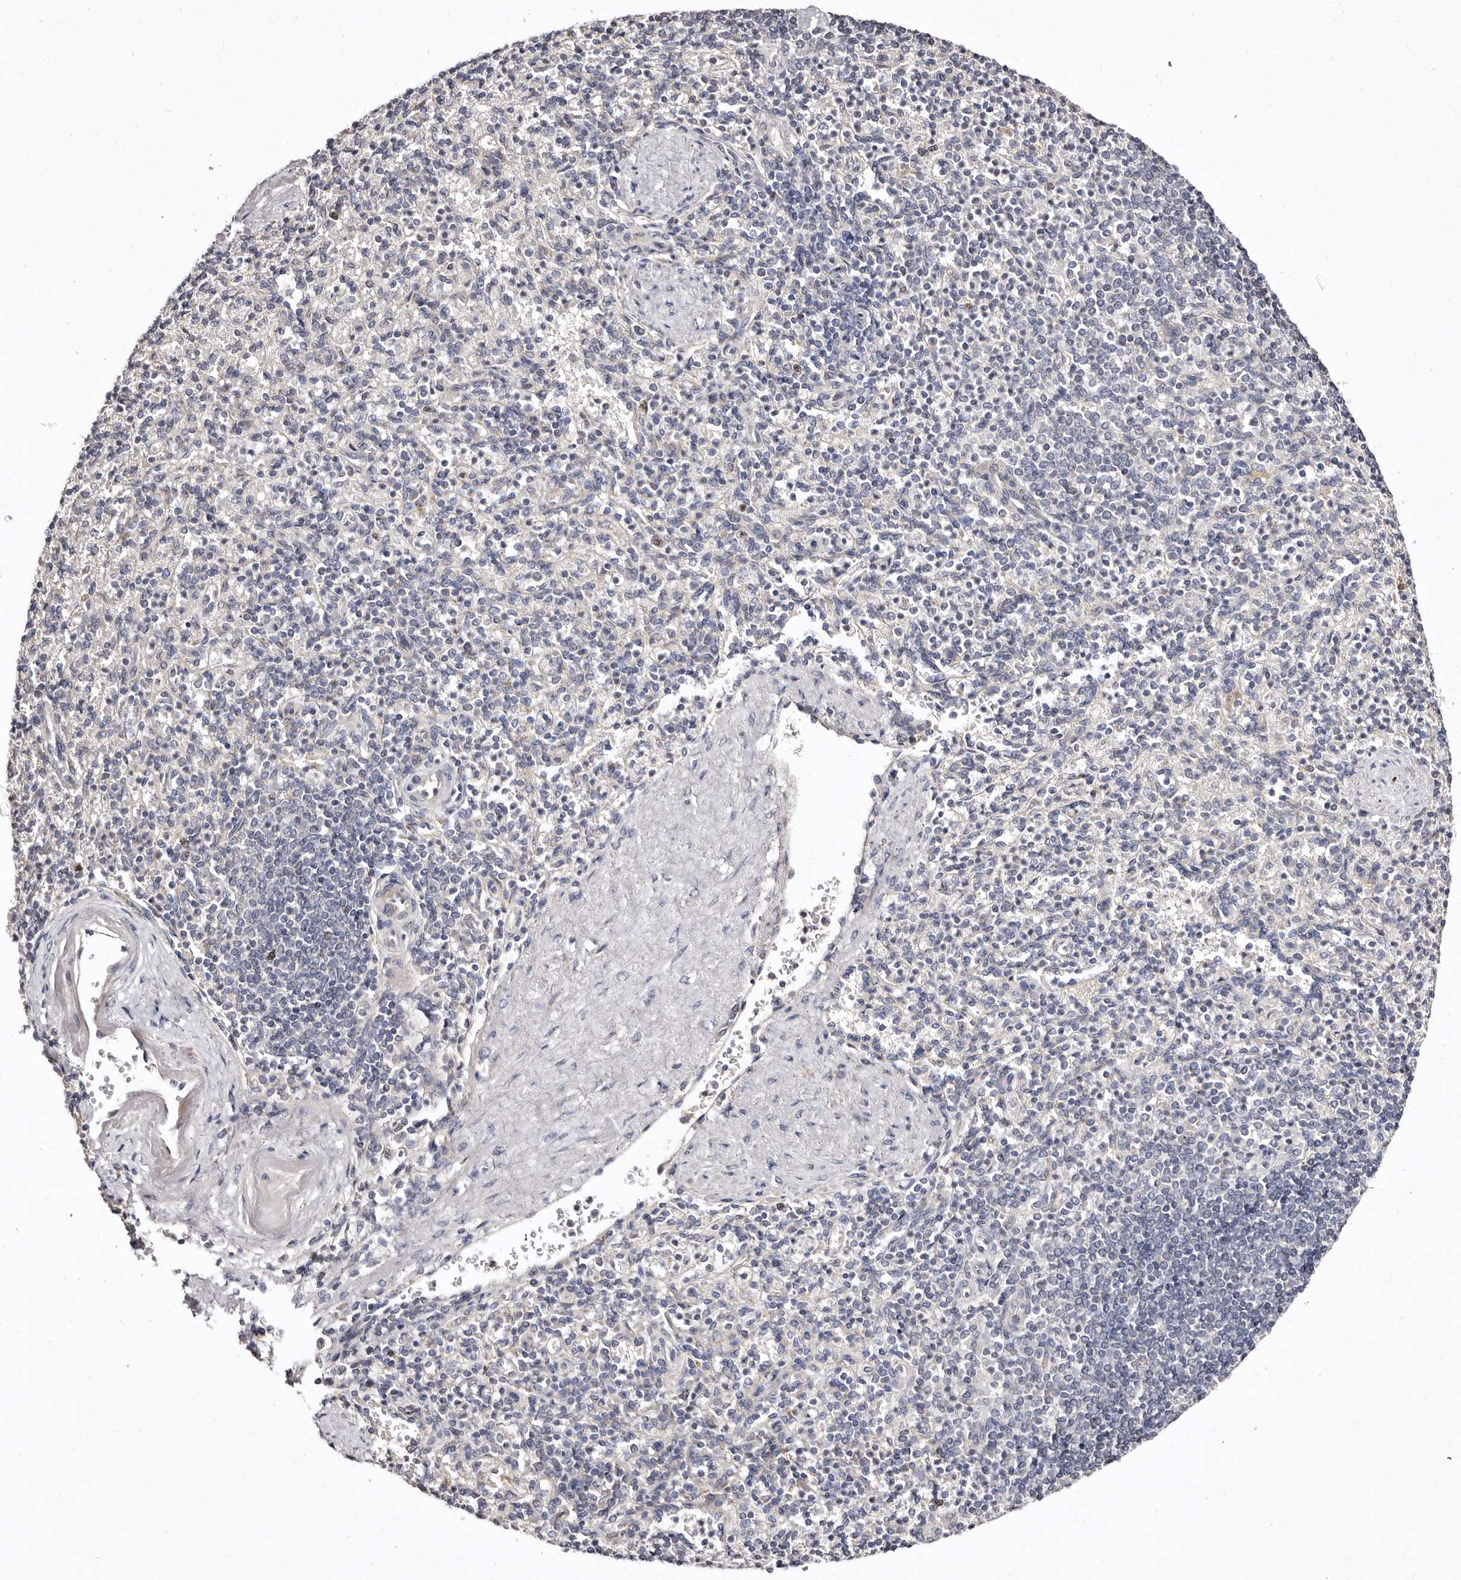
{"staining": {"intensity": "negative", "quantity": "none", "location": "none"}, "tissue": "spleen", "cell_type": "Cells in red pulp", "image_type": "normal", "snomed": [{"axis": "morphology", "description": "Normal tissue, NOS"}, {"axis": "topography", "description": "Spleen"}], "caption": "Cells in red pulp are negative for brown protein staining in normal spleen. (DAB immunohistochemistry (IHC) visualized using brightfield microscopy, high magnification).", "gene": "CDCA8", "patient": {"sex": "female", "age": 74}}